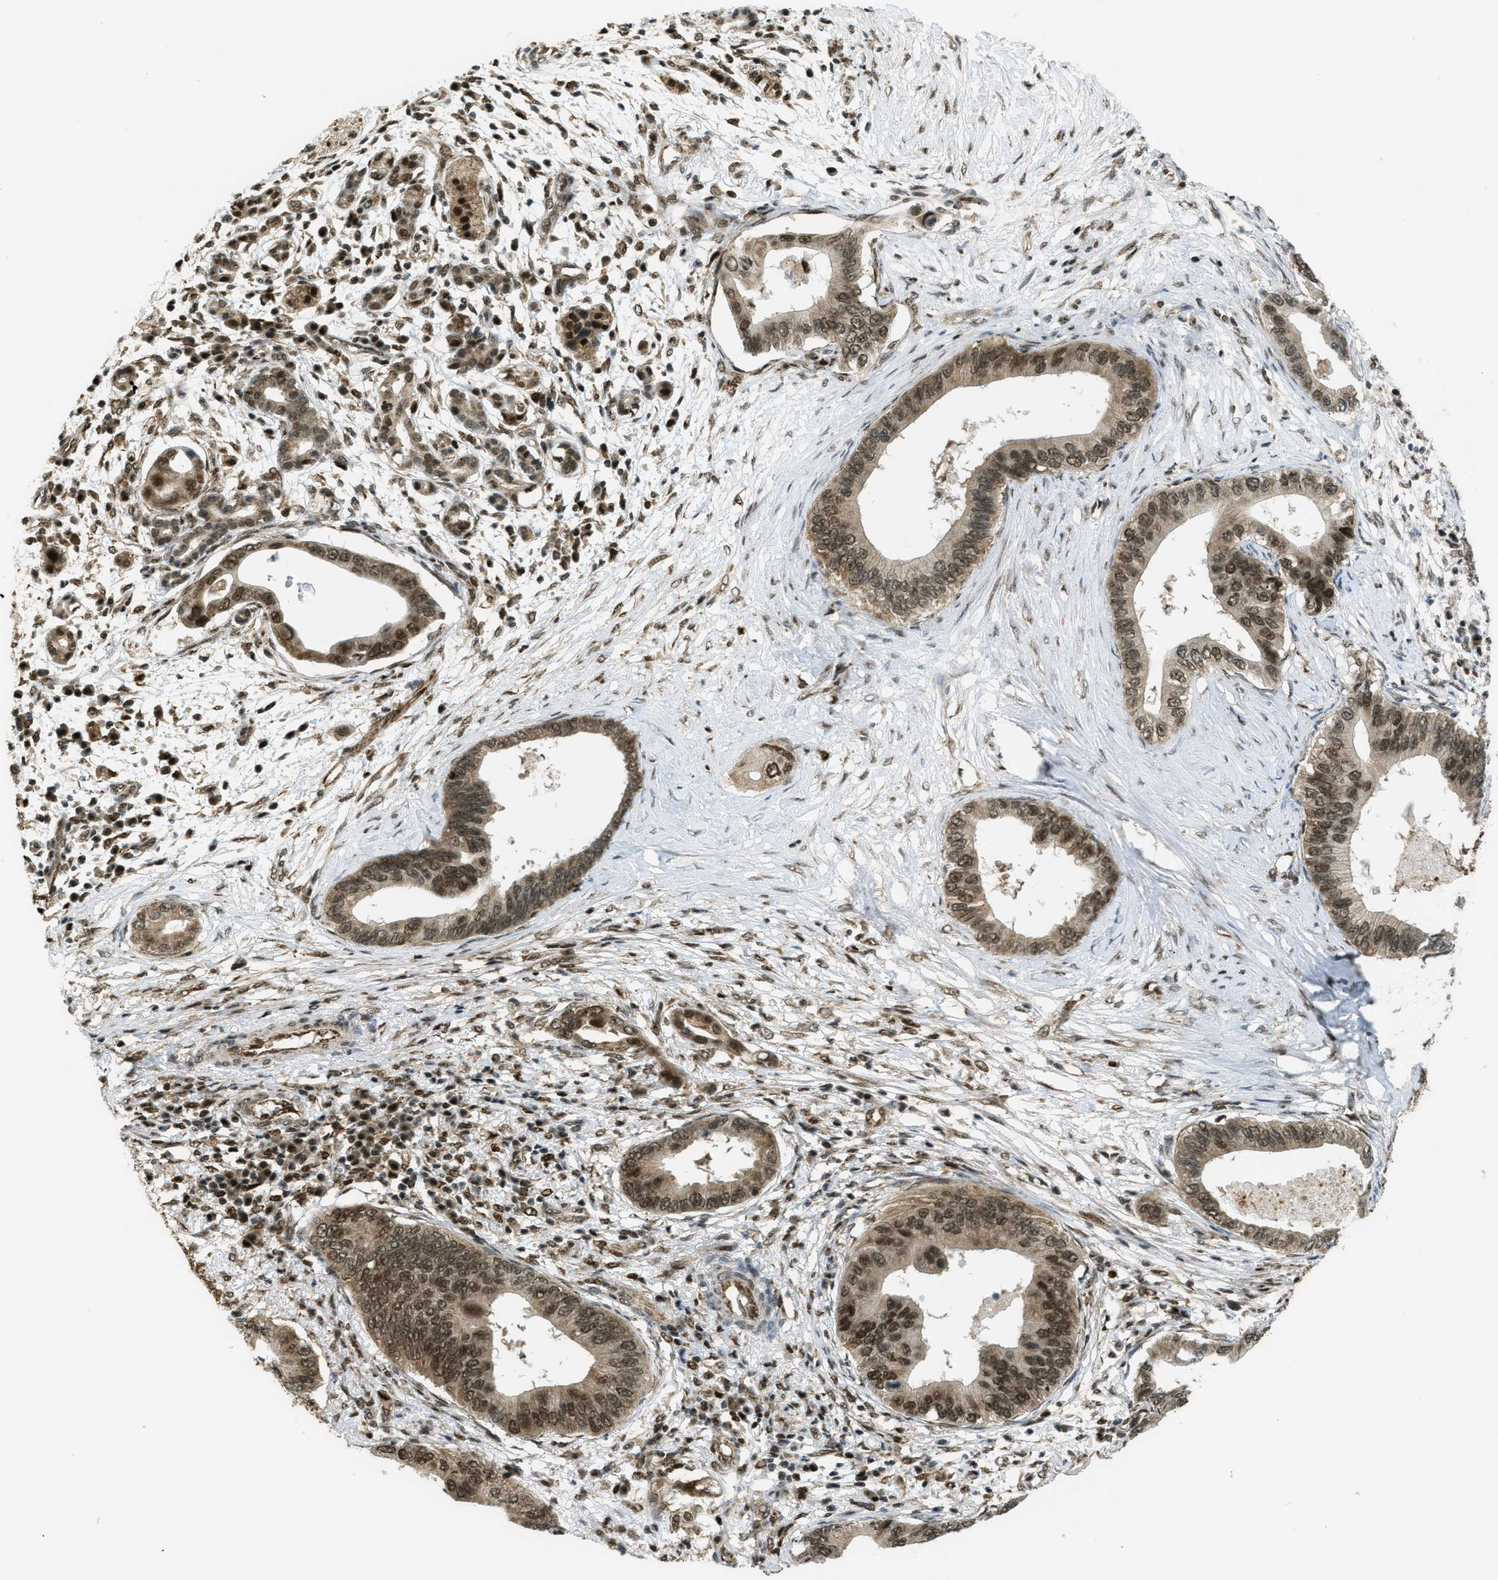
{"staining": {"intensity": "strong", "quantity": ">75%", "location": "cytoplasmic/membranous,nuclear"}, "tissue": "pancreatic cancer", "cell_type": "Tumor cells", "image_type": "cancer", "snomed": [{"axis": "morphology", "description": "Adenocarcinoma, NOS"}, {"axis": "topography", "description": "Pancreas"}], "caption": "Immunohistochemistry (IHC) of pancreatic adenocarcinoma displays high levels of strong cytoplasmic/membranous and nuclear staining in approximately >75% of tumor cells. (DAB (3,3'-diaminobenzidine) = brown stain, brightfield microscopy at high magnification).", "gene": "TNPO1", "patient": {"sex": "male", "age": 77}}